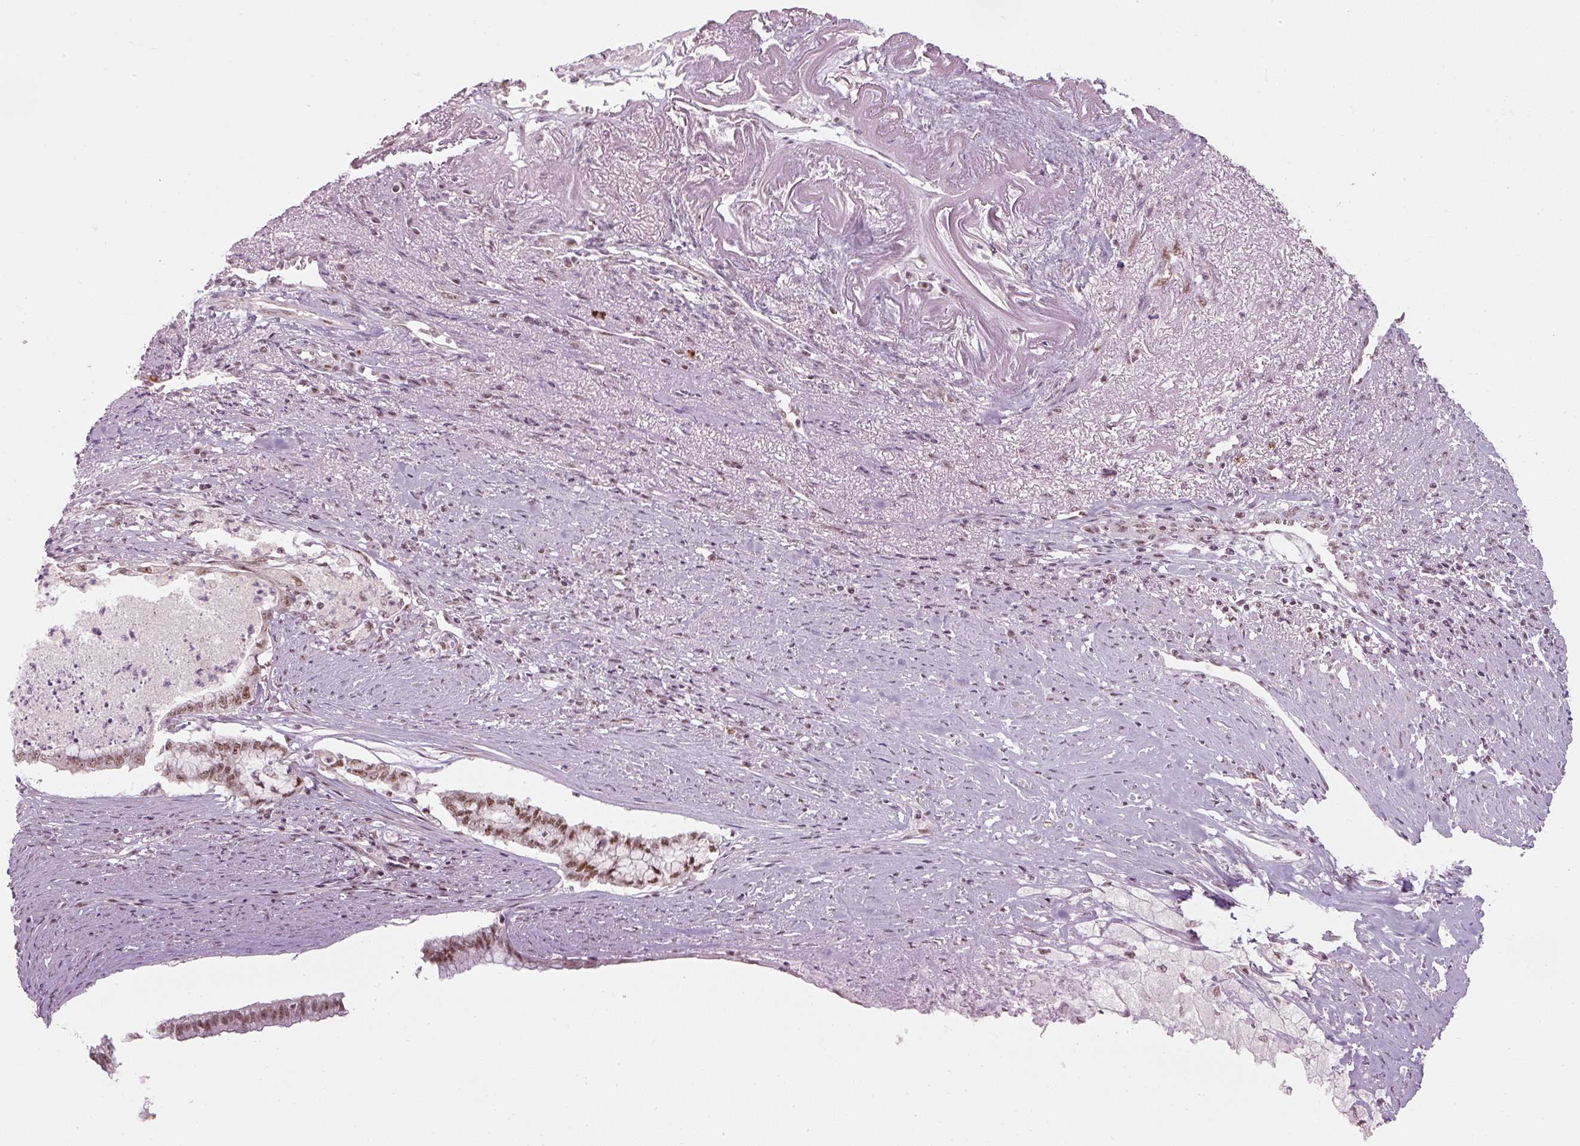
{"staining": {"intensity": "moderate", "quantity": "<25%", "location": "nuclear"}, "tissue": "endometrial cancer", "cell_type": "Tumor cells", "image_type": "cancer", "snomed": [{"axis": "morphology", "description": "Adenocarcinoma, NOS"}, {"axis": "topography", "description": "Endometrium"}], "caption": "Endometrial cancer tissue exhibits moderate nuclear positivity in approximately <25% of tumor cells, visualized by immunohistochemistry.", "gene": "U2AF2", "patient": {"sex": "female", "age": 79}}